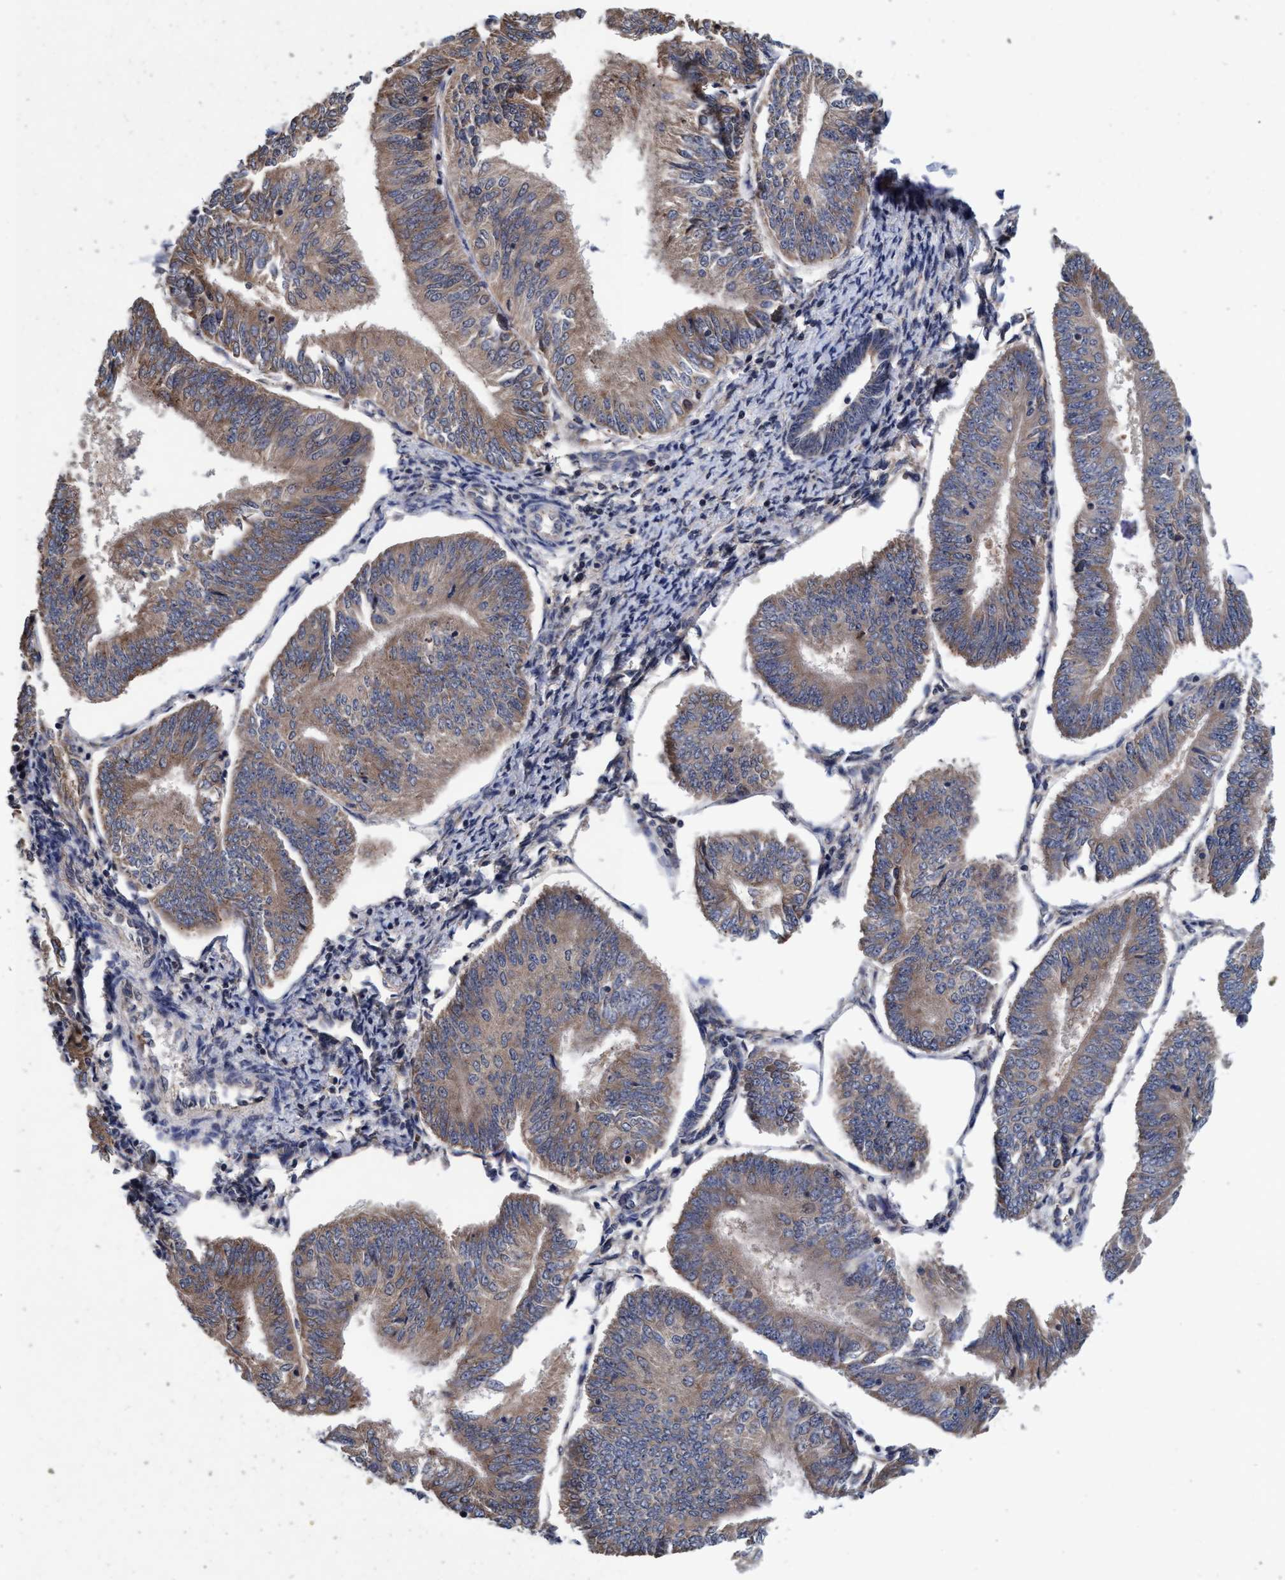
{"staining": {"intensity": "weak", "quantity": ">75%", "location": "cytoplasmic/membranous"}, "tissue": "endometrial cancer", "cell_type": "Tumor cells", "image_type": "cancer", "snomed": [{"axis": "morphology", "description": "Adenocarcinoma, NOS"}, {"axis": "topography", "description": "Endometrium"}], "caption": "An immunohistochemistry (IHC) histopathology image of neoplastic tissue is shown. Protein staining in brown shows weak cytoplasmic/membranous positivity in endometrial cancer (adenocarcinoma) within tumor cells.", "gene": "CALCOCO2", "patient": {"sex": "female", "age": 58}}